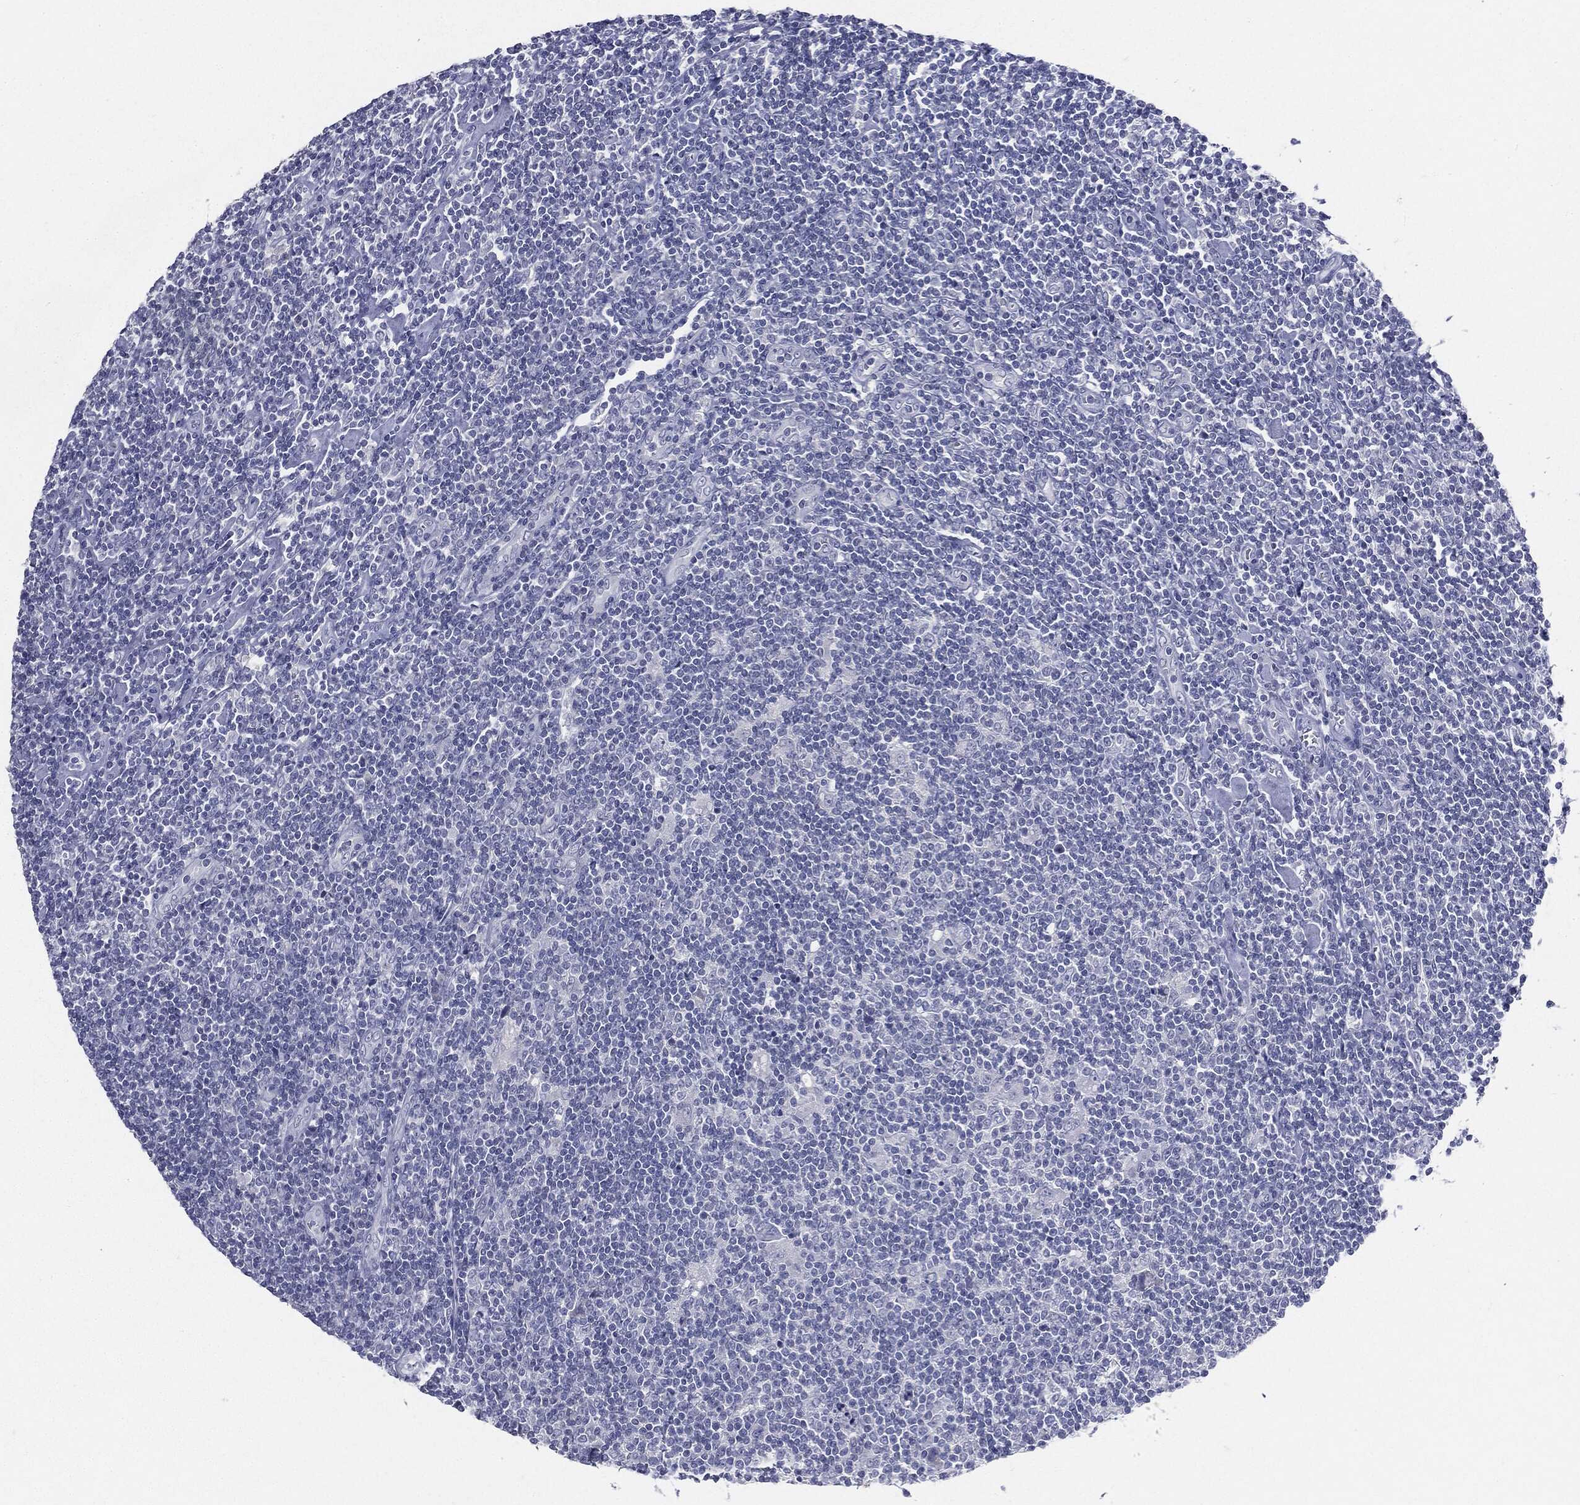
{"staining": {"intensity": "negative", "quantity": "none", "location": "none"}, "tissue": "lymphoma", "cell_type": "Tumor cells", "image_type": "cancer", "snomed": [{"axis": "morphology", "description": "Hodgkin's disease, NOS"}, {"axis": "topography", "description": "Lymph node"}], "caption": "Histopathology image shows no significant protein staining in tumor cells of lymphoma.", "gene": "CGB1", "patient": {"sex": "male", "age": 40}}